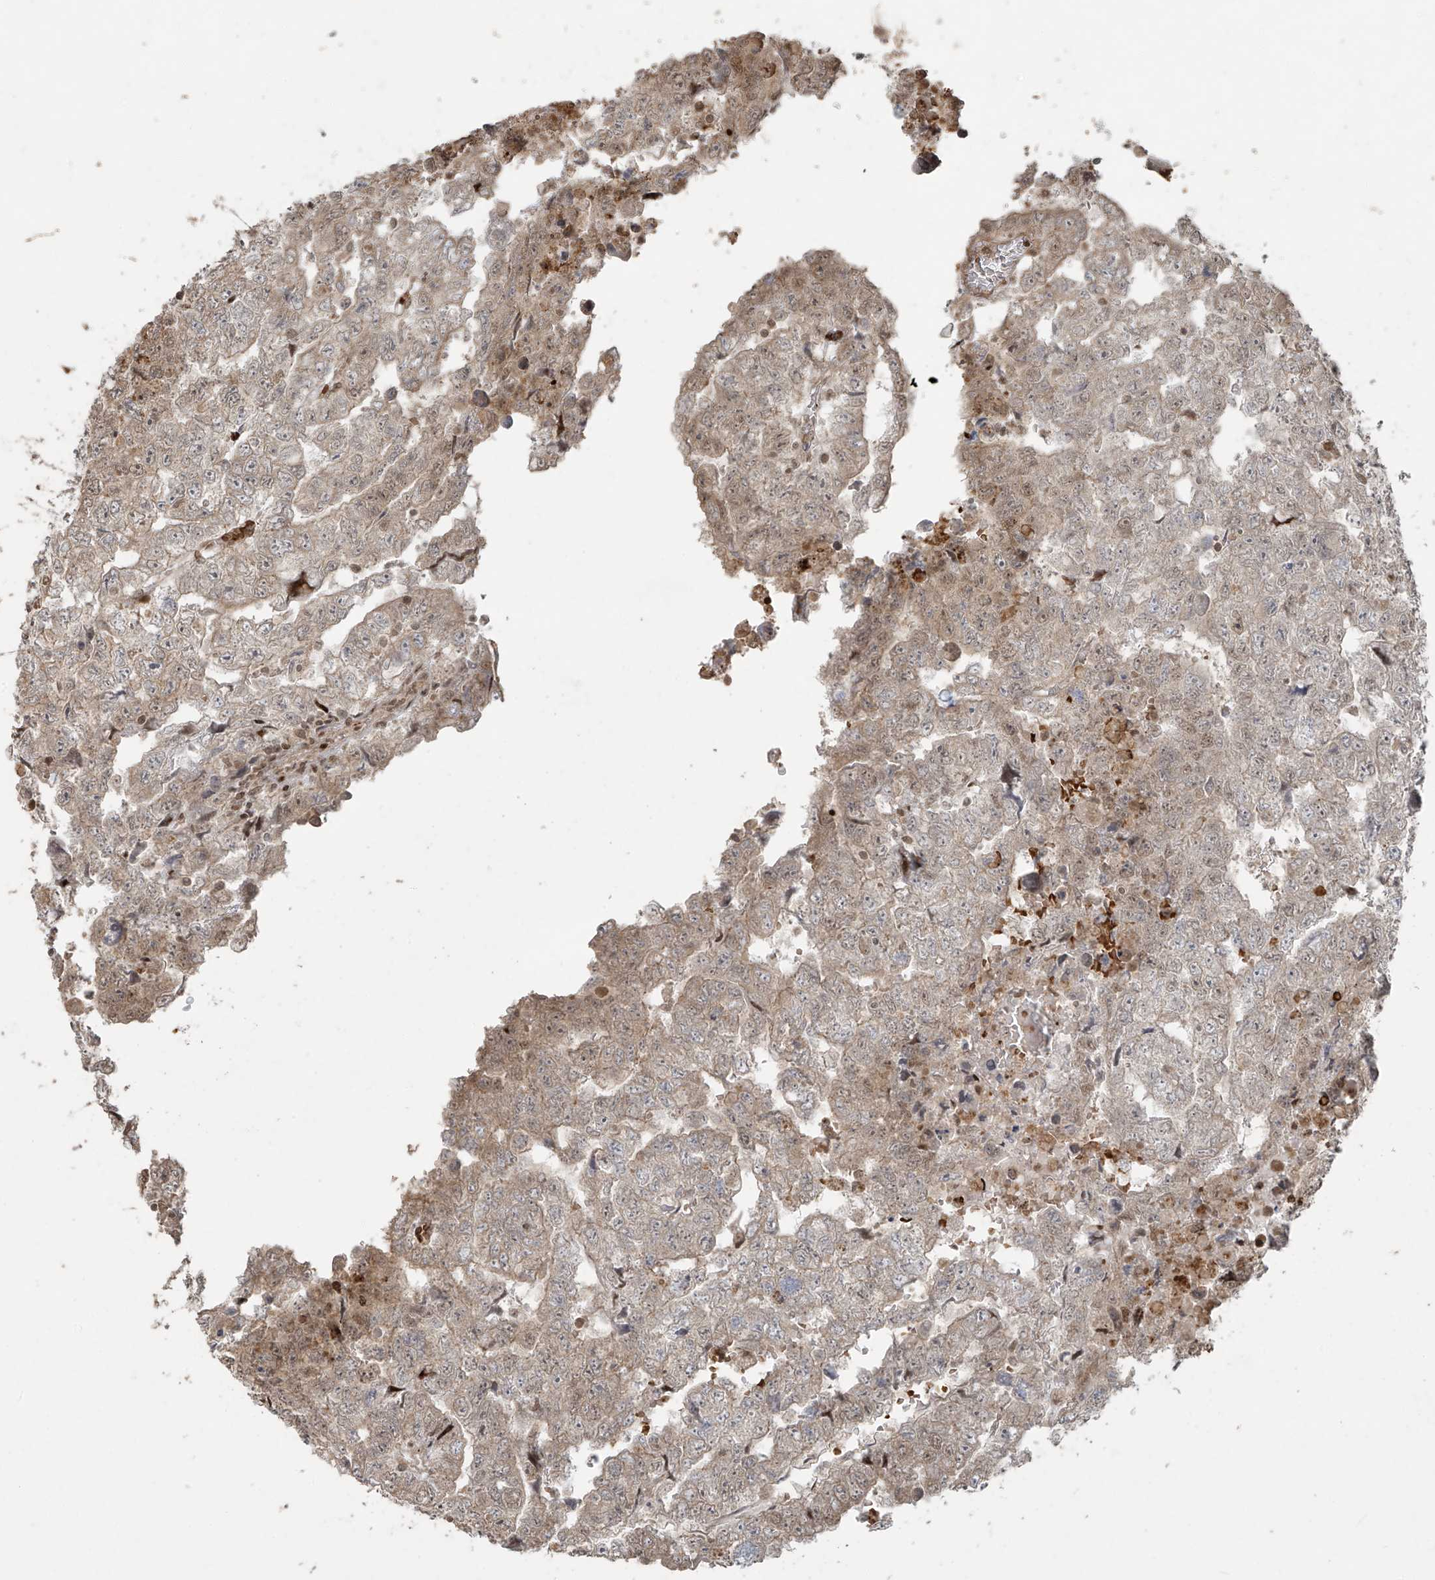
{"staining": {"intensity": "weak", "quantity": "<25%", "location": "nuclear"}, "tissue": "testis cancer", "cell_type": "Tumor cells", "image_type": "cancer", "snomed": [{"axis": "morphology", "description": "Carcinoma, Embryonal, NOS"}, {"axis": "topography", "description": "Testis"}], "caption": "Tumor cells are negative for brown protein staining in embryonal carcinoma (testis). Brightfield microscopy of IHC stained with DAB (3,3'-diaminobenzidine) (brown) and hematoxylin (blue), captured at high magnification.", "gene": "TTC22", "patient": {"sex": "male", "age": 36}}